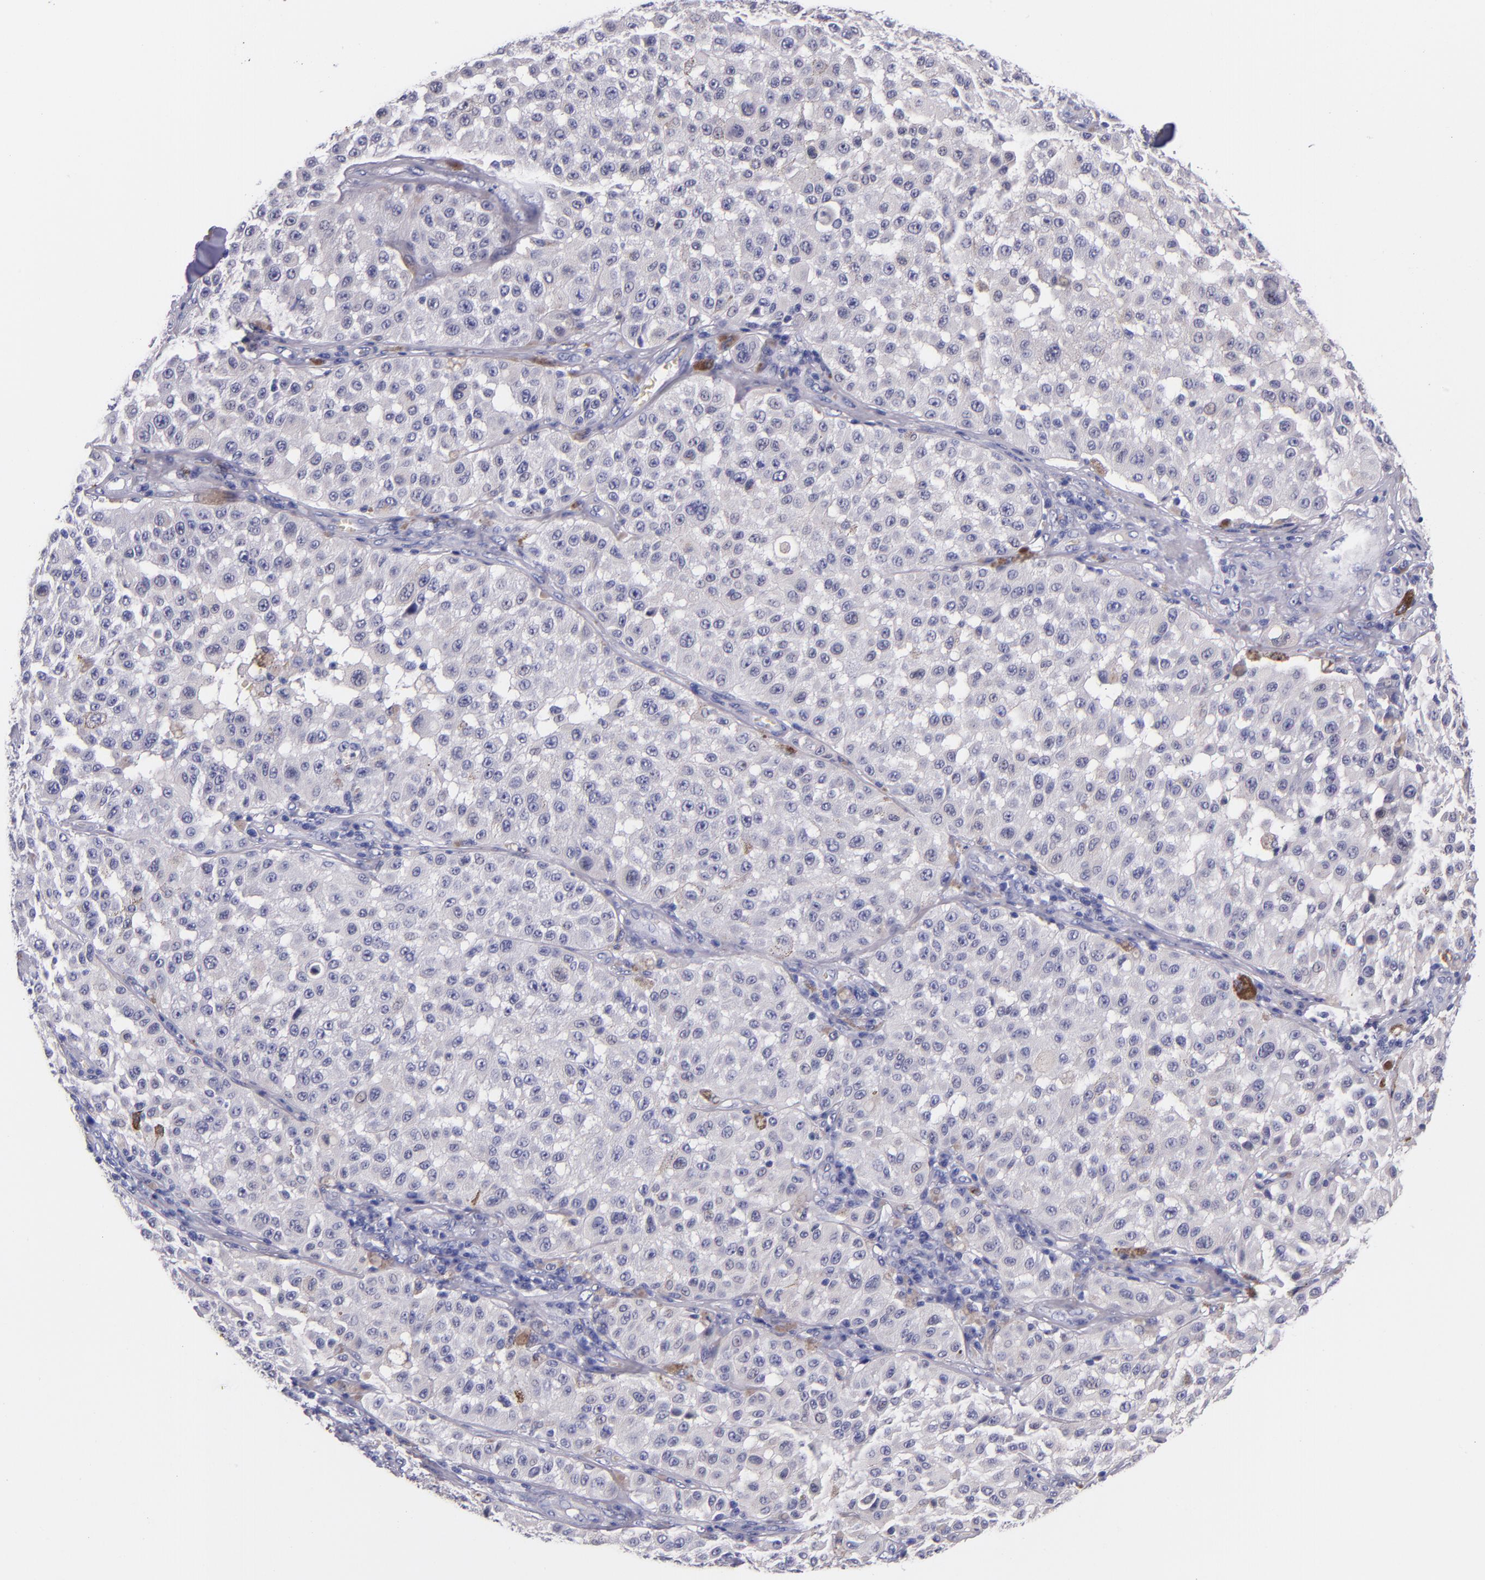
{"staining": {"intensity": "negative", "quantity": "none", "location": "none"}, "tissue": "melanoma", "cell_type": "Tumor cells", "image_type": "cancer", "snomed": [{"axis": "morphology", "description": "Malignant melanoma, NOS"}, {"axis": "topography", "description": "Skin"}], "caption": "This is a photomicrograph of immunohistochemistry staining of malignant melanoma, which shows no staining in tumor cells.", "gene": "IVL", "patient": {"sex": "female", "age": 64}}